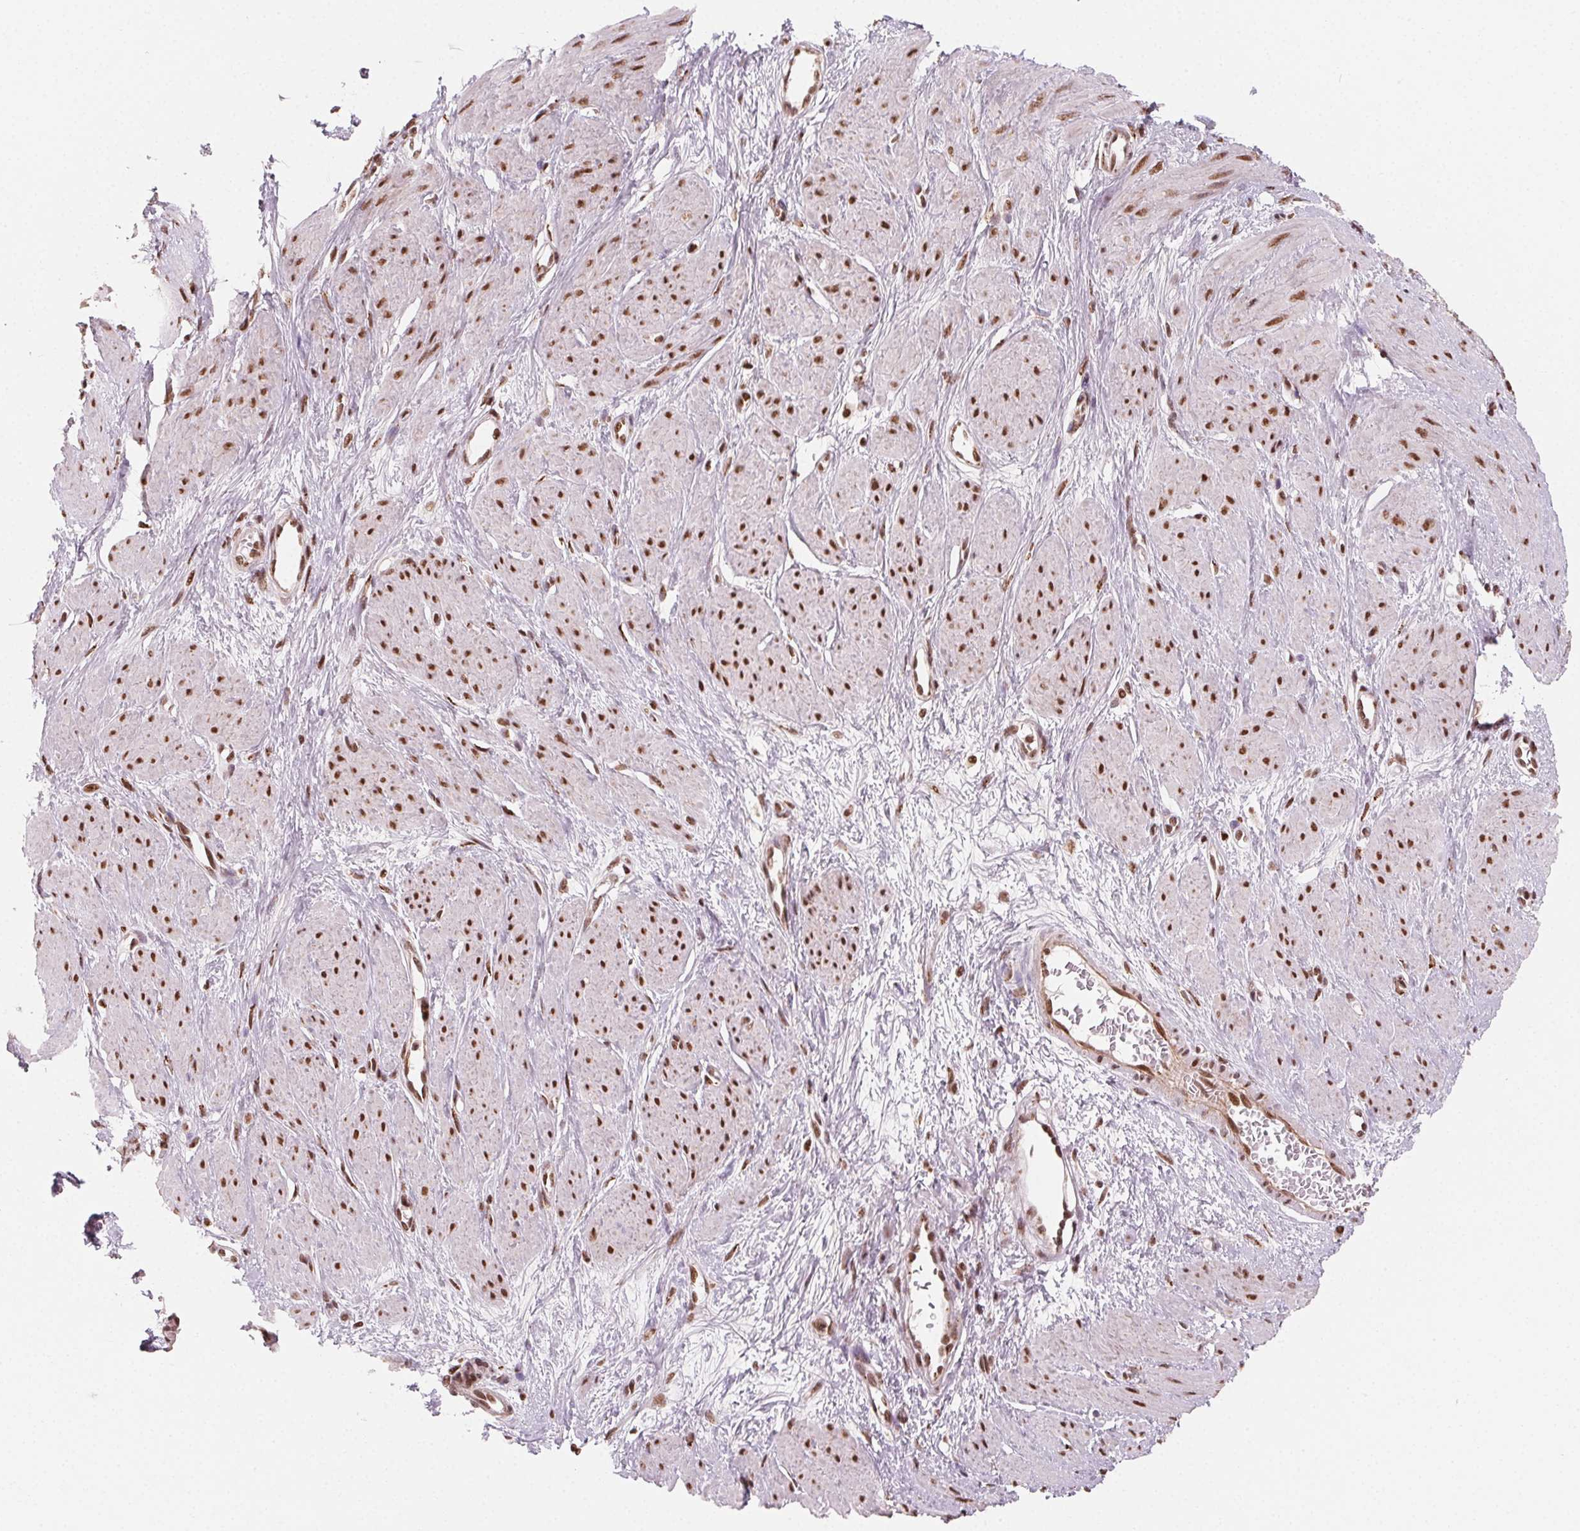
{"staining": {"intensity": "strong", "quantity": ">75%", "location": "nuclear"}, "tissue": "smooth muscle", "cell_type": "Smooth muscle cells", "image_type": "normal", "snomed": [{"axis": "morphology", "description": "Normal tissue, NOS"}, {"axis": "topography", "description": "Smooth muscle"}, {"axis": "topography", "description": "Uterus"}], "caption": "The image displays immunohistochemical staining of benign smooth muscle. There is strong nuclear positivity is identified in about >75% of smooth muscle cells.", "gene": "TOPORS", "patient": {"sex": "female", "age": 39}}